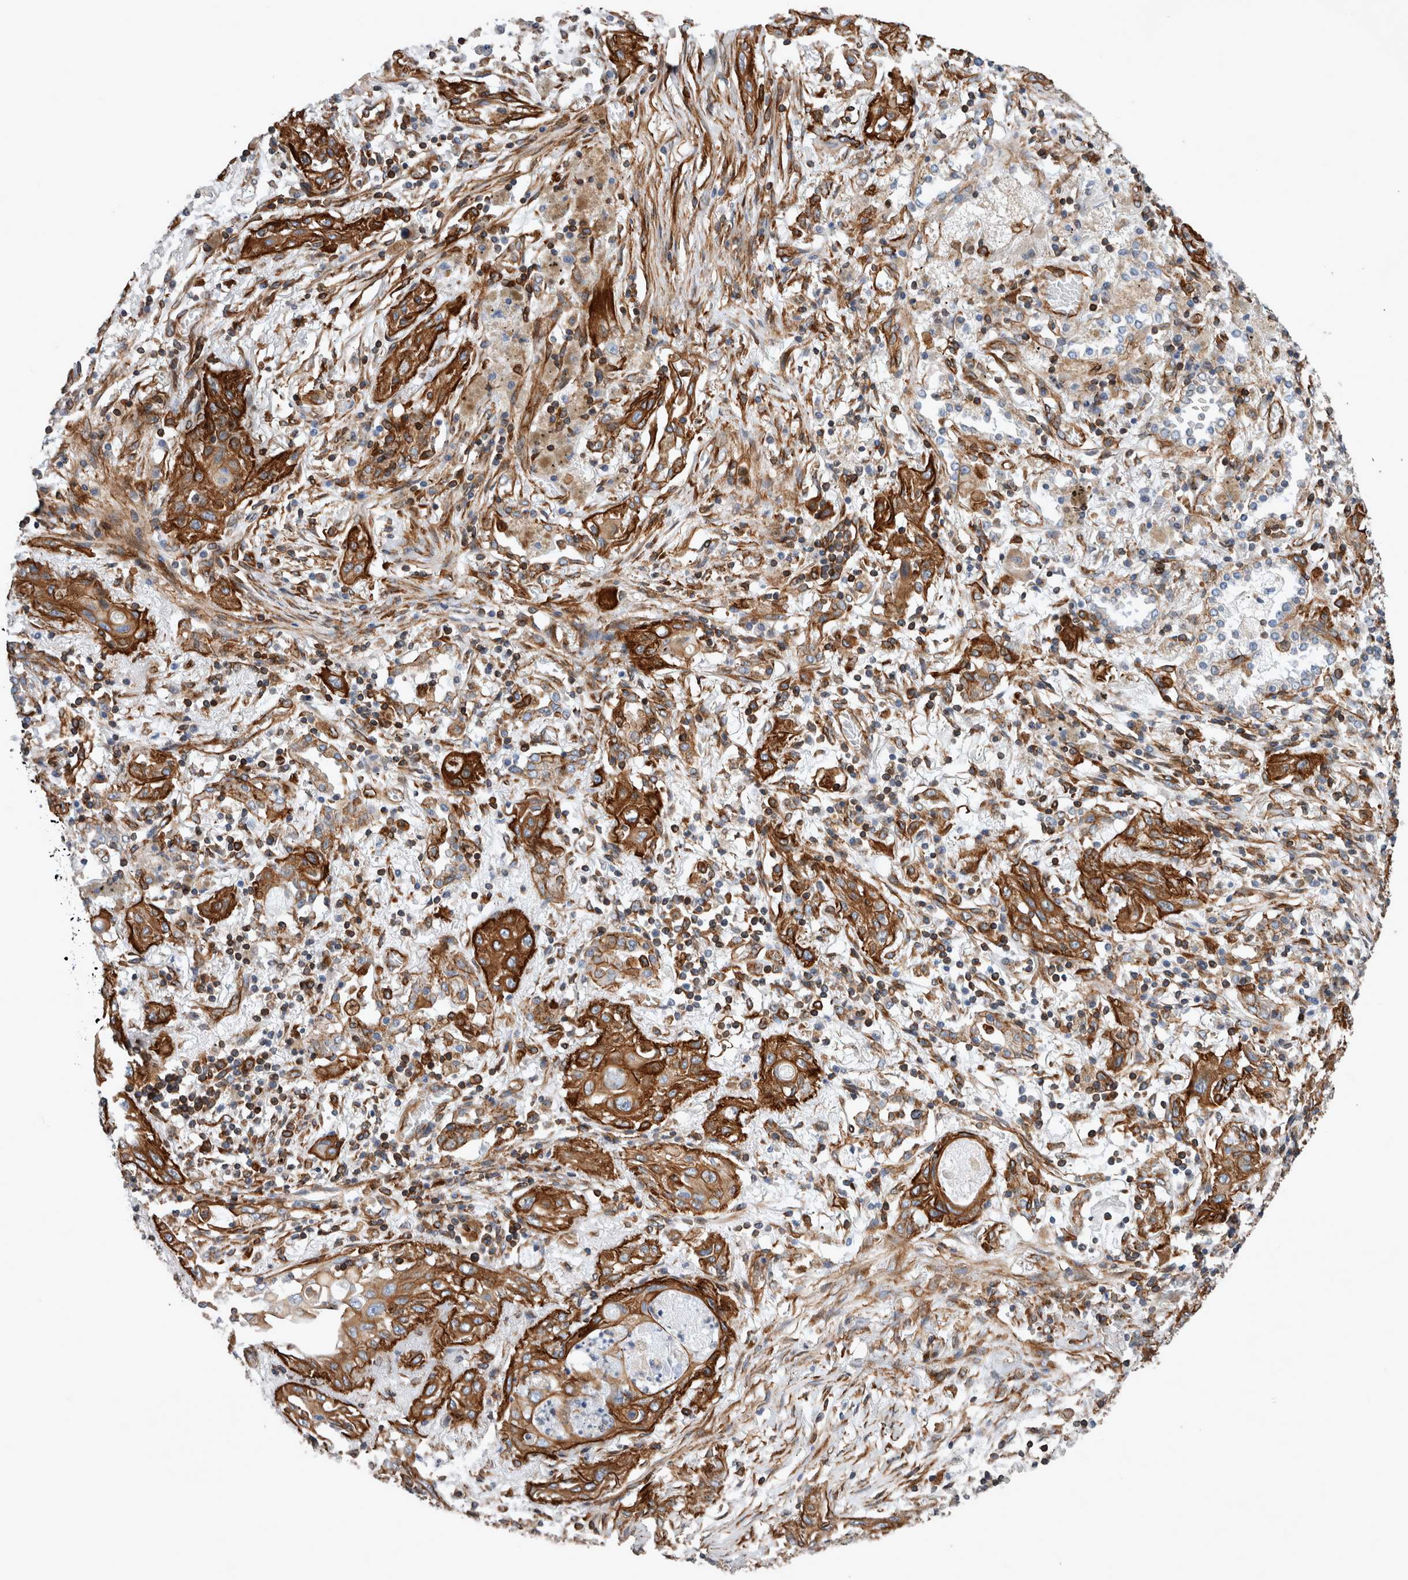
{"staining": {"intensity": "strong", "quantity": ">75%", "location": "cytoplasmic/membranous"}, "tissue": "lung cancer", "cell_type": "Tumor cells", "image_type": "cancer", "snomed": [{"axis": "morphology", "description": "Squamous cell carcinoma, NOS"}, {"axis": "topography", "description": "Lung"}], "caption": "The micrograph exhibits a brown stain indicating the presence of a protein in the cytoplasmic/membranous of tumor cells in lung squamous cell carcinoma. (DAB (3,3'-diaminobenzidine) = brown stain, brightfield microscopy at high magnification).", "gene": "PLEC", "patient": {"sex": "female", "age": 47}}